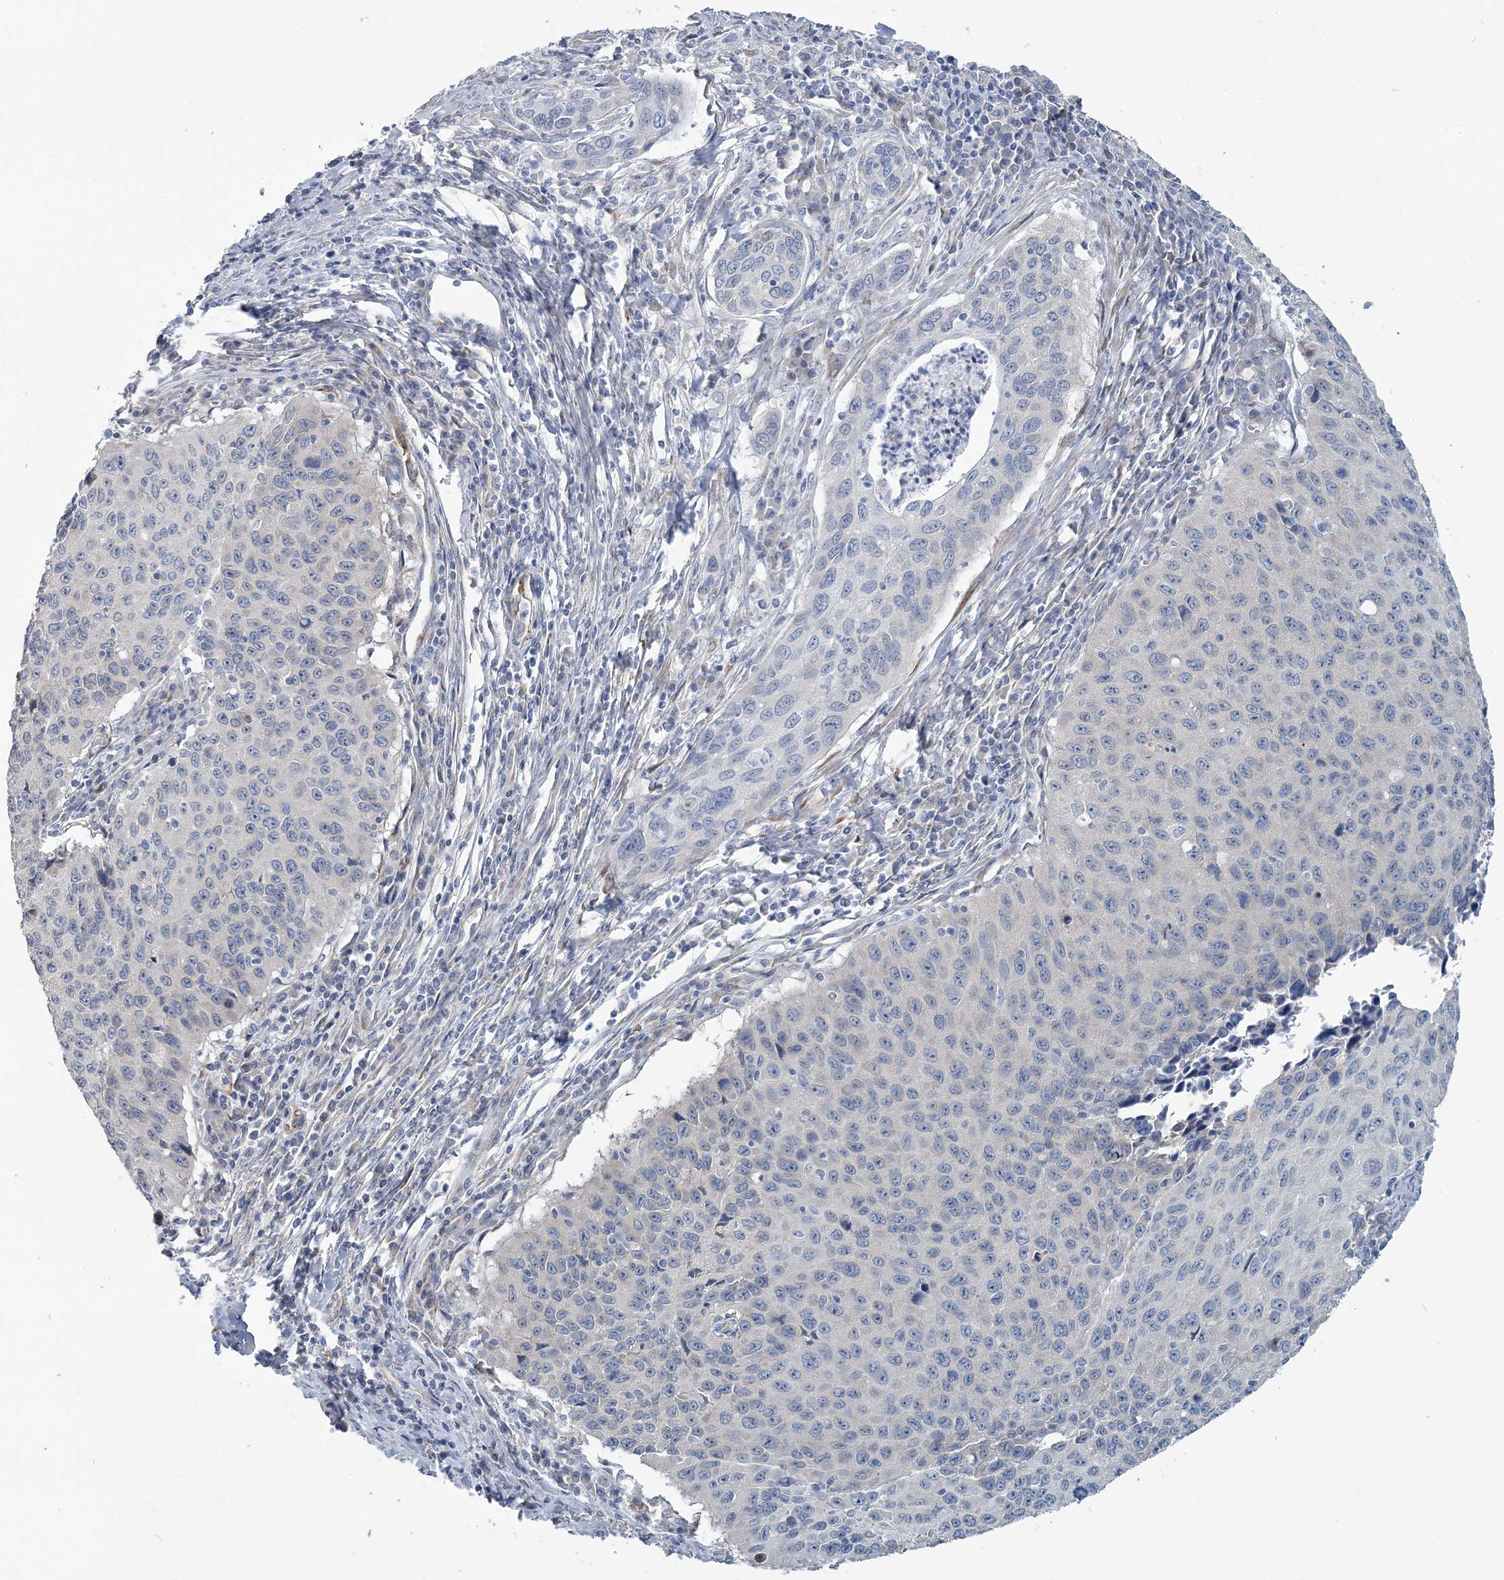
{"staining": {"intensity": "negative", "quantity": "none", "location": "none"}, "tissue": "cervical cancer", "cell_type": "Tumor cells", "image_type": "cancer", "snomed": [{"axis": "morphology", "description": "Squamous cell carcinoma, NOS"}, {"axis": "topography", "description": "Cervix"}], "caption": "DAB immunohistochemical staining of cervical cancer (squamous cell carcinoma) displays no significant expression in tumor cells.", "gene": "CMBL", "patient": {"sex": "female", "age": 53}}